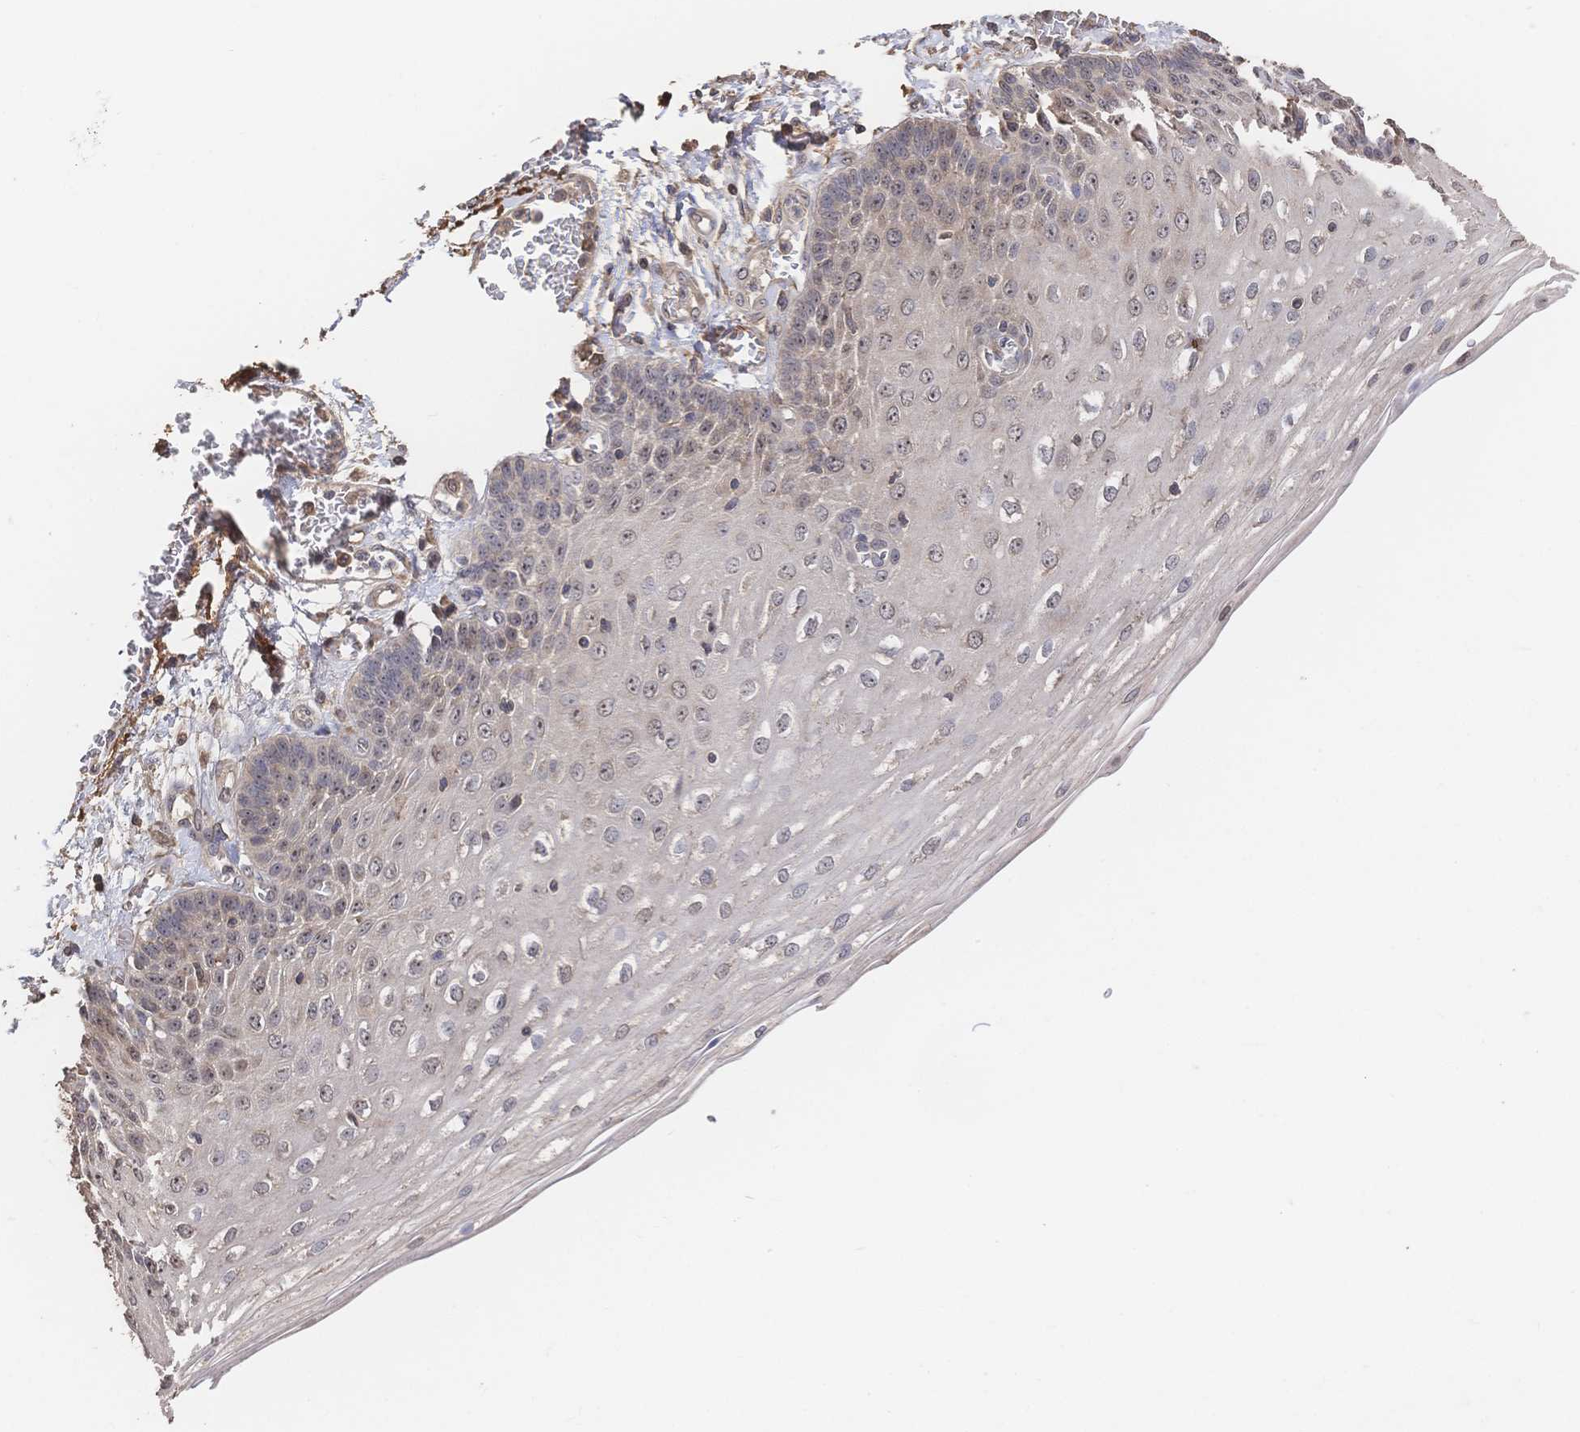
{"staining": {"intensity": "moderate", "quantity": "25%-75%", "location": "cytoplasmic/membranous,nuclear"}, "tissue": "esophagus", "cell_type": "Squamous epithelial cells", "image_type": "normal", "snomed": [{"axis": "morphology", "description": "Normal tissue, NOS"}, {"axis": "morphology", "description": "Adenocarcinoma, NOS"}, {"axis": "topography", "description": "Esophagus"}], "caption": "This is a histology image of IHC staining of normal esophagus, which shows moderate expression in the cytoplasmic/membranous,nuclear of squamous epithelial cells.", "gene": "DNAJA4", "patient": {"sex": "male", "age": 81}}